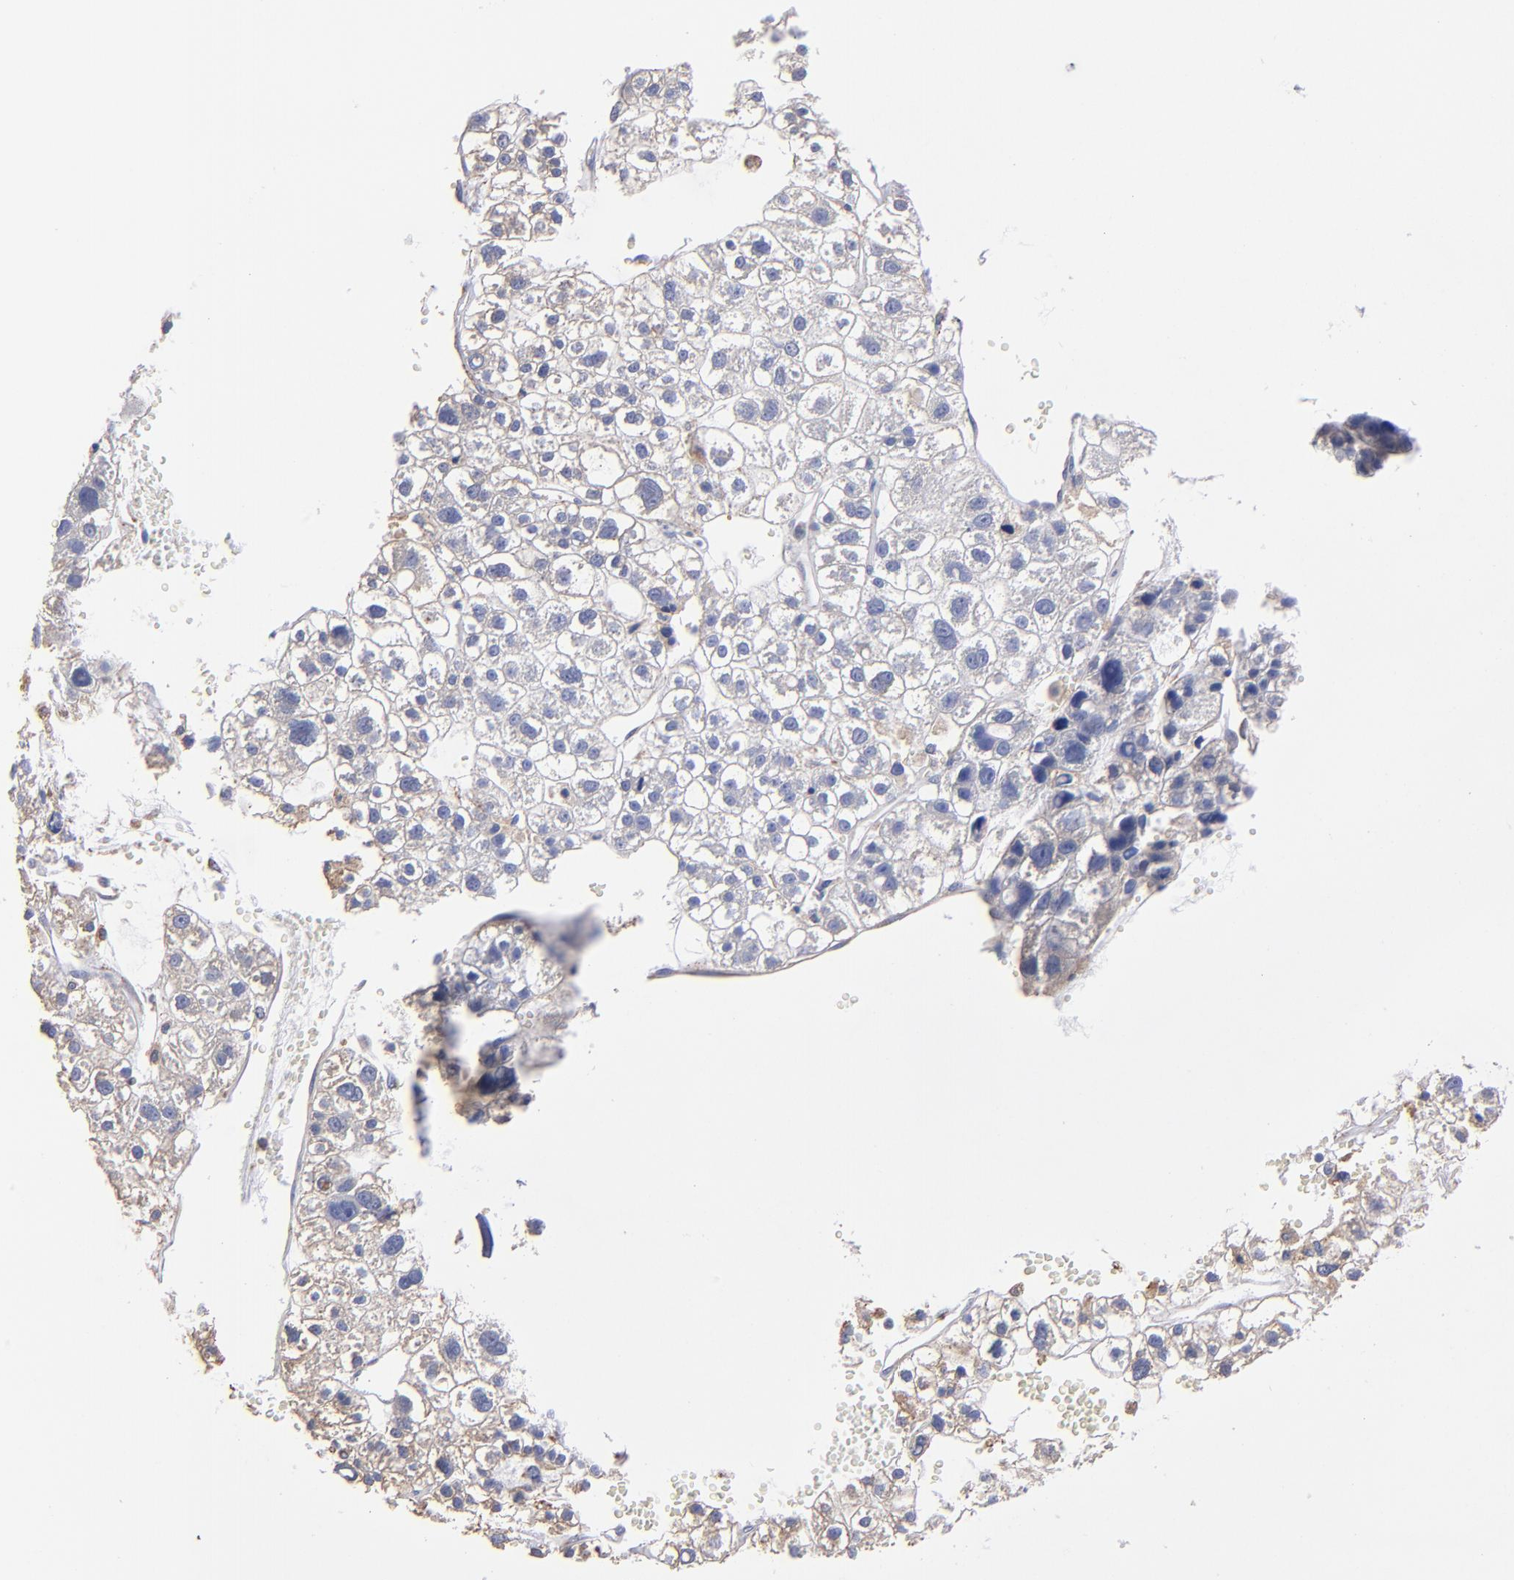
{"staining": {"intensity": "negative", "quantity": "none", "location": "none"}, "tissue": "liver cancer", "cell_type": "Tumor cells", "image_type": "cancer", "snomed": [{"axis": "morphology", "description": "Carcinoma, Hepatocellular, NOS"}, {"axis": "topography", "description": "Liver"}], "caption": "Immunohistochemistry (IHC) of hepatocellular carcinoma (liver) reveals no positivity in tumor cells.", "gene": "MFGE8", "patient": {"sex": "female", "age": 85}}